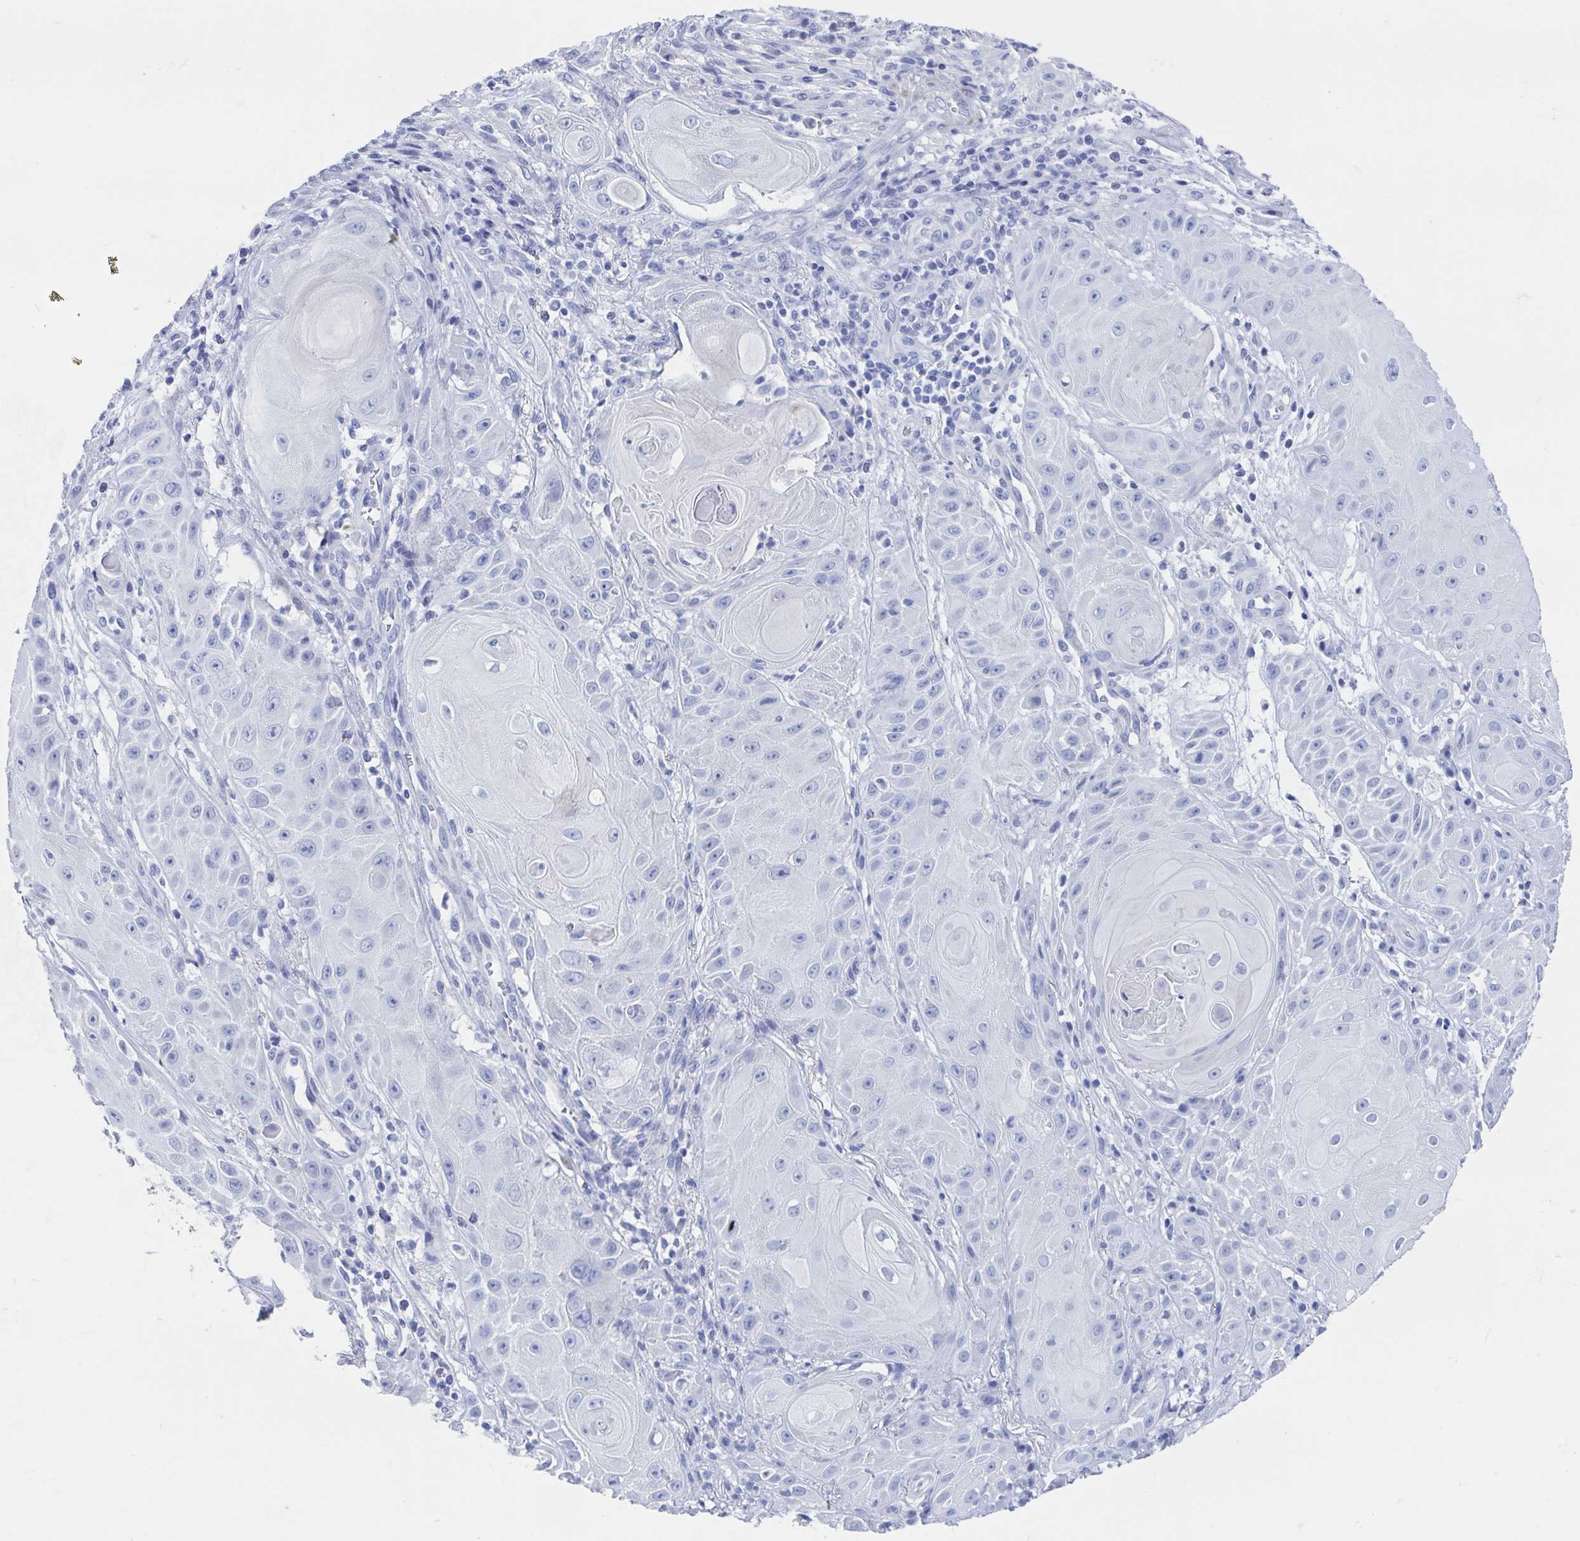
{"staining": {"intensity": "negative", "quantity": "none", "location": "none"}, "tissue": "skin cancer", "cell_type": "Tumor cells", "image_type": "cancer", "snomed": [{"axis": "morphology", "description": "Squamous cell carcinoma, NOS"}, {"axis": "topography", "description": "Skin"}], "caption": "Photomicrograph shows no significant protein expression in tumor cells of skin squamous cell carcinoma.", "gene": "SHCBP1L", "patient": {"sex": "male", "age": 62}}